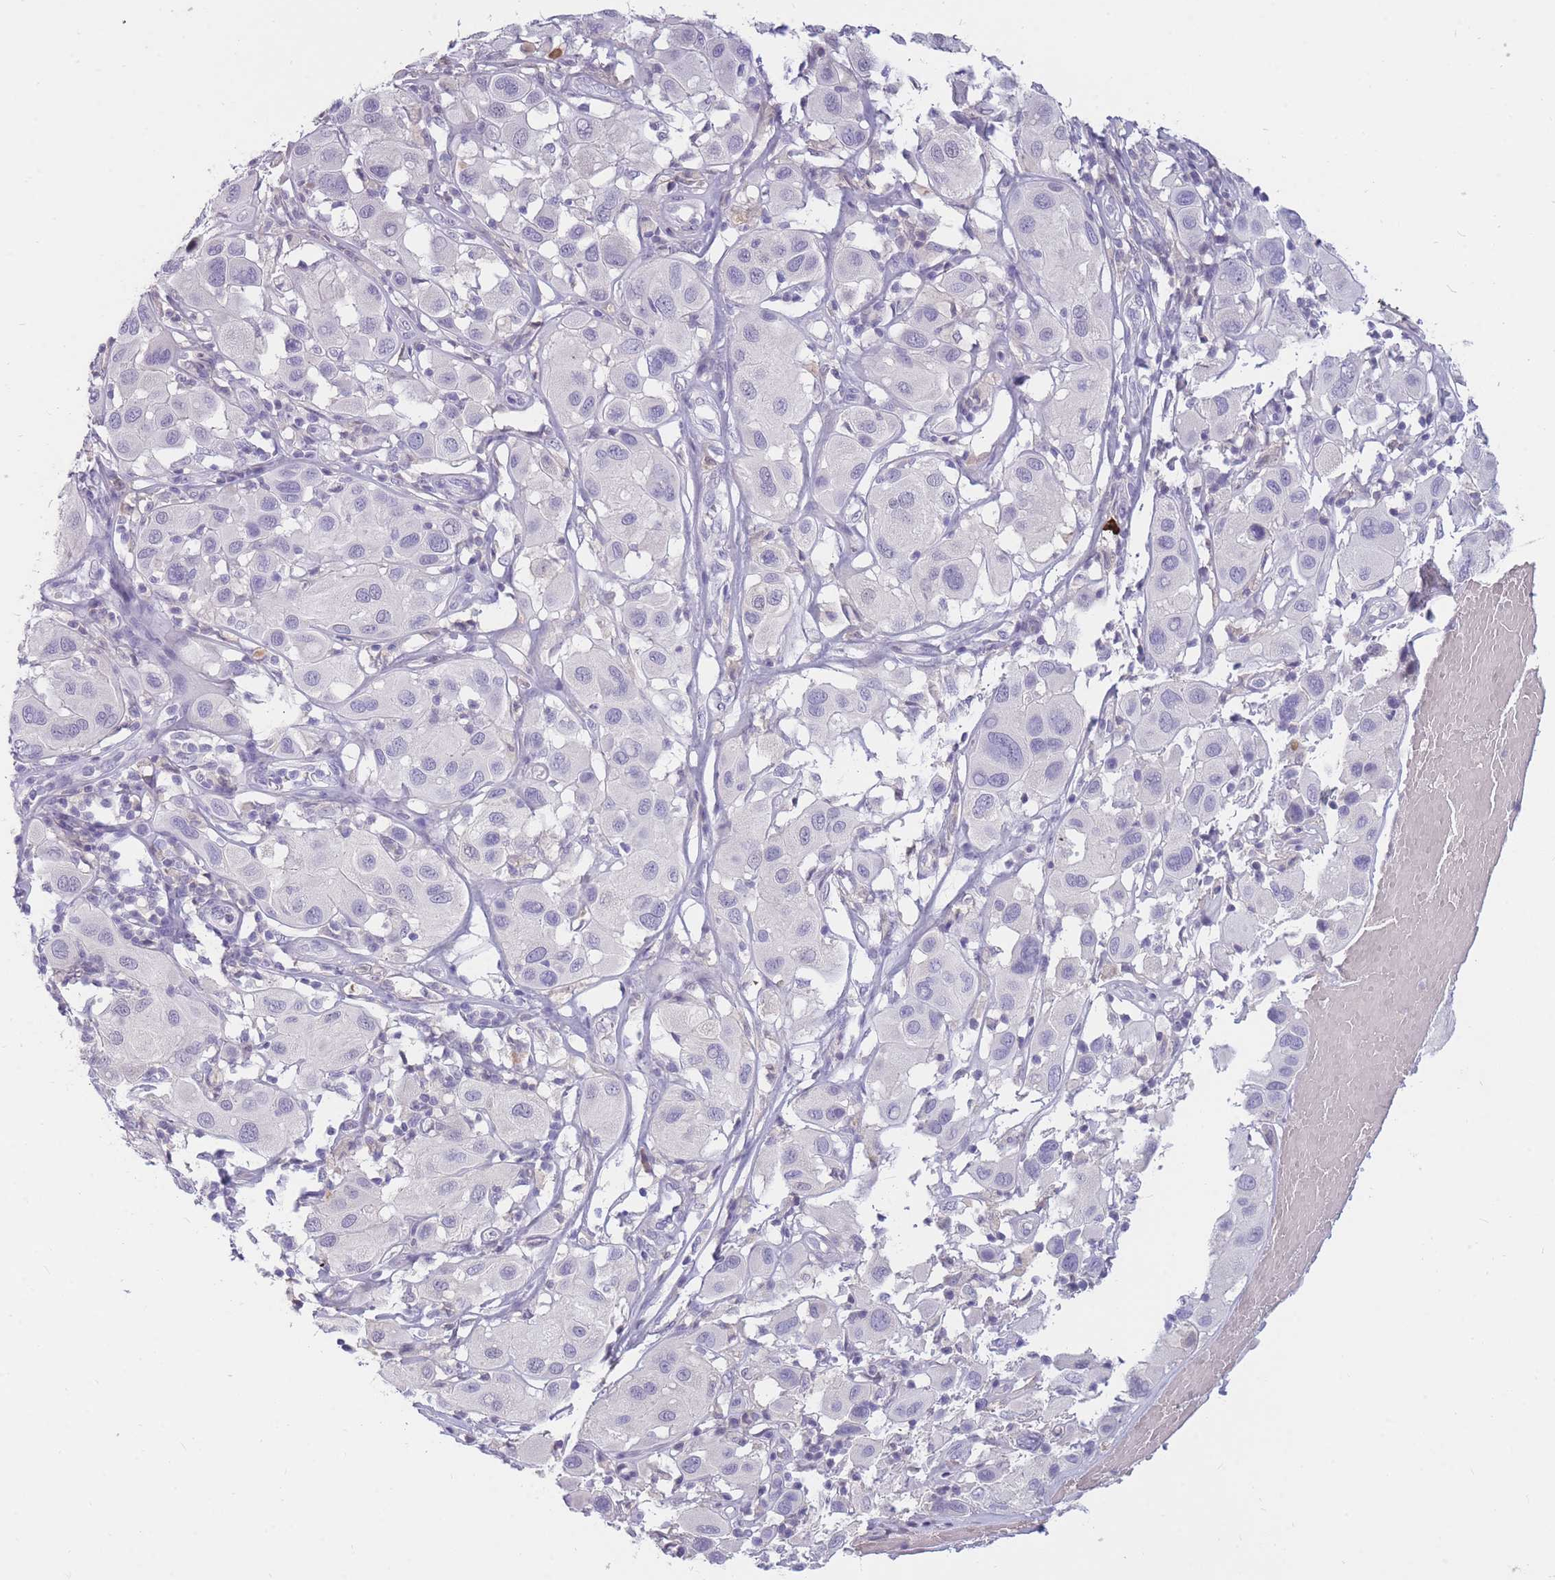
{"staining": {"intensity": "negative", "quantity": "none", "location": "none"}, "tissue": "melanoma", "cell_type": "Tumor cells", "image_type": "cancer", "snomed": [{"axis": "morphology", "description": "Malignant melanoma, Metastatic site"}, {"axis": "topography", "description": "Skin"}], "caption": "Immunohistochemistry of human melanoma exhibits no positivity in tumor cells.", "gene": "TPSD1", "patient": {"sex": "male", "age": 41}}